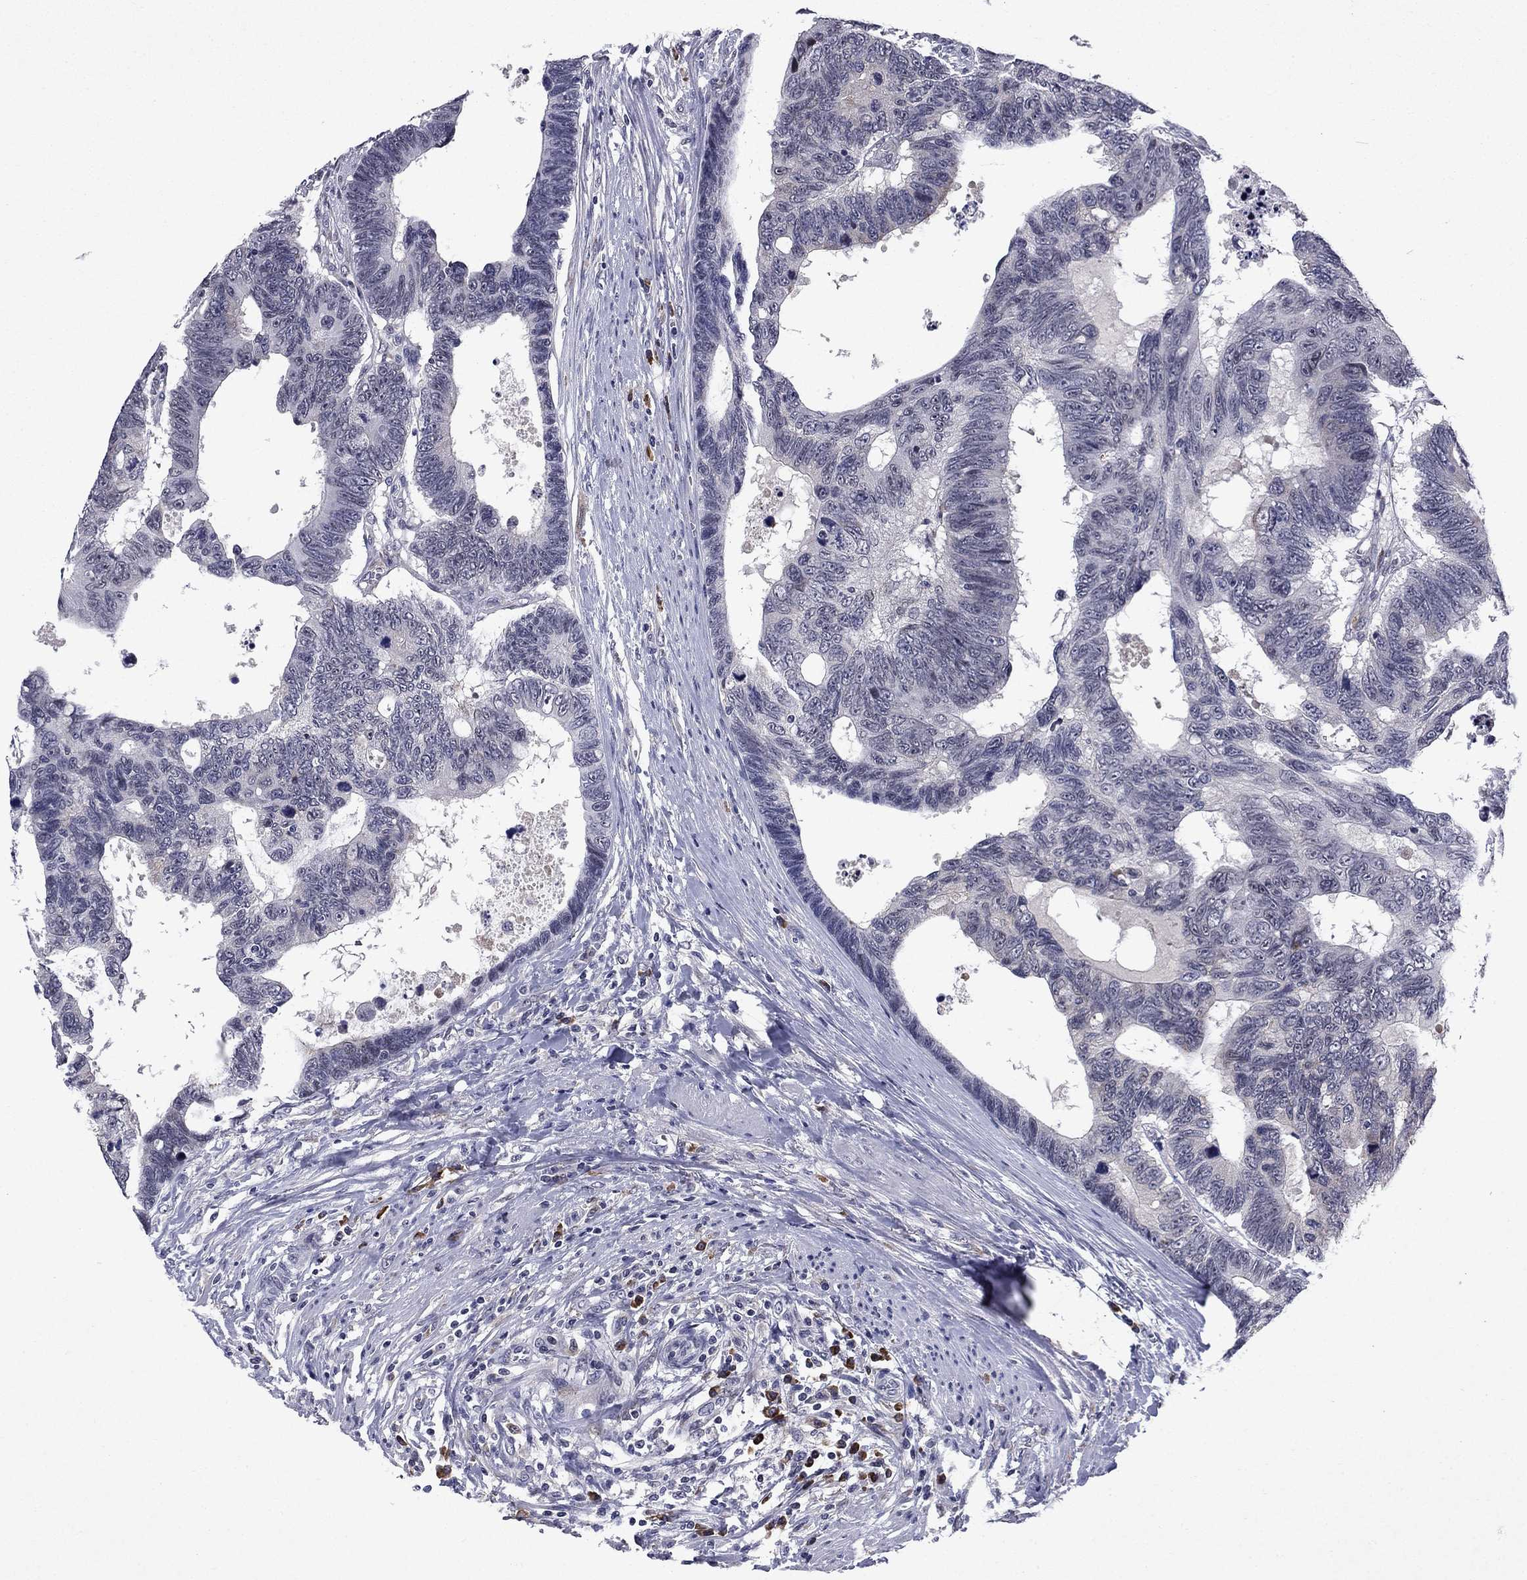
{"staining": {"intensity": "negative", "quantity": "none", "location": "none"}, "tissue": "colorectal cancer", "cell_type": "Tumor cells", "image_type": "cancer", "snomed": [{"axis": "morphology", "description": "Adenocarcinoma, NOS"}, {"axis": "topography", "description": "Colon"}], "caption": "This is a photomicrograph of immunohistochemistry staining of colorectal adenocarcinoma, which shows no positivity in tumor cells.", "gene": "ECM1", "patient": {"sex": "female", "age": 77}}